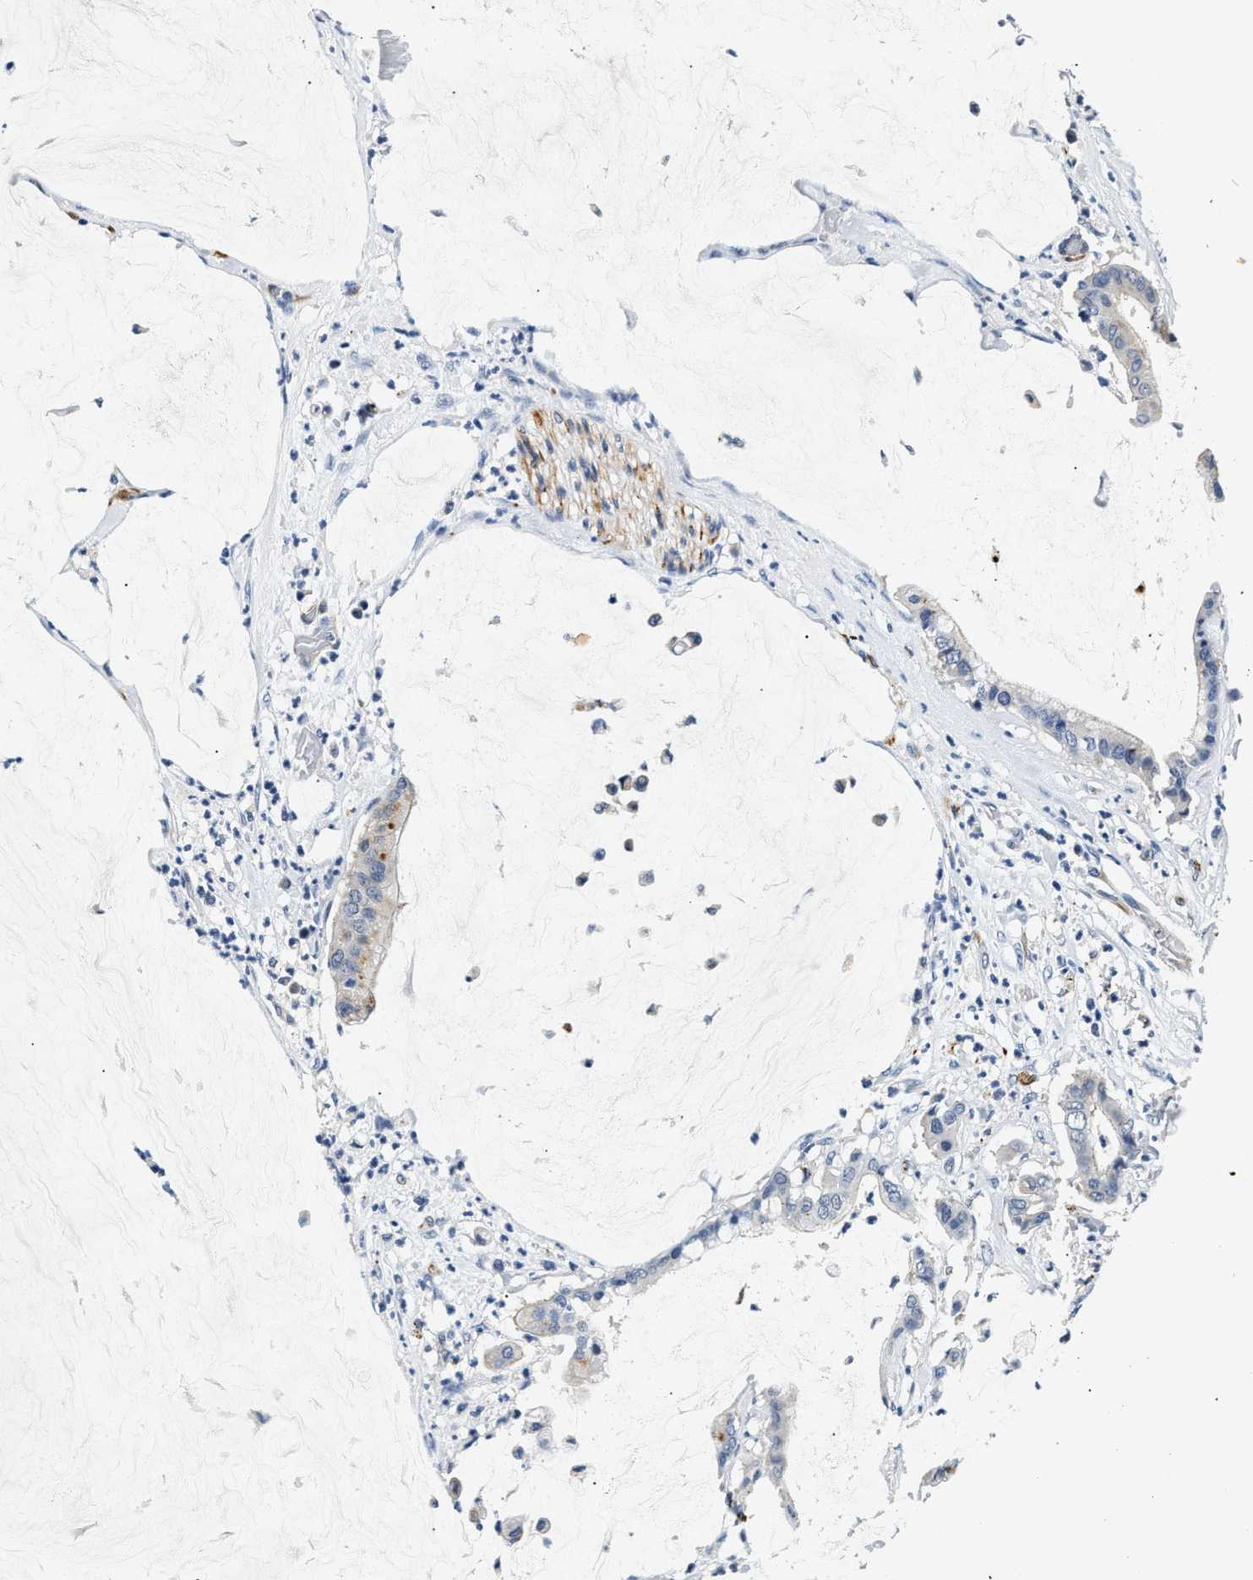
{"staining": {"intensity": "negative", "quantity": "none", "location": "none"}, "tissue": "pancreatic cancer", "cell_type": "Tumor cells", "image_type": "cancer", "snomed": [{"axis": "morphology", "description": "Adenocarcinoma, NOS"}, {"axis": "topography", "description": "Pancreas"}], "caption": "DAB immunohistochemical staining of pancreatic adenocarcinoma displays no significant expression in tumor cells. (DAB (3,3'-diaminobenzidine) immunohistochemistry with hematoxylin counter stain).", "gene": "MED22", "patient": {"sex": "male", "age": 41}}